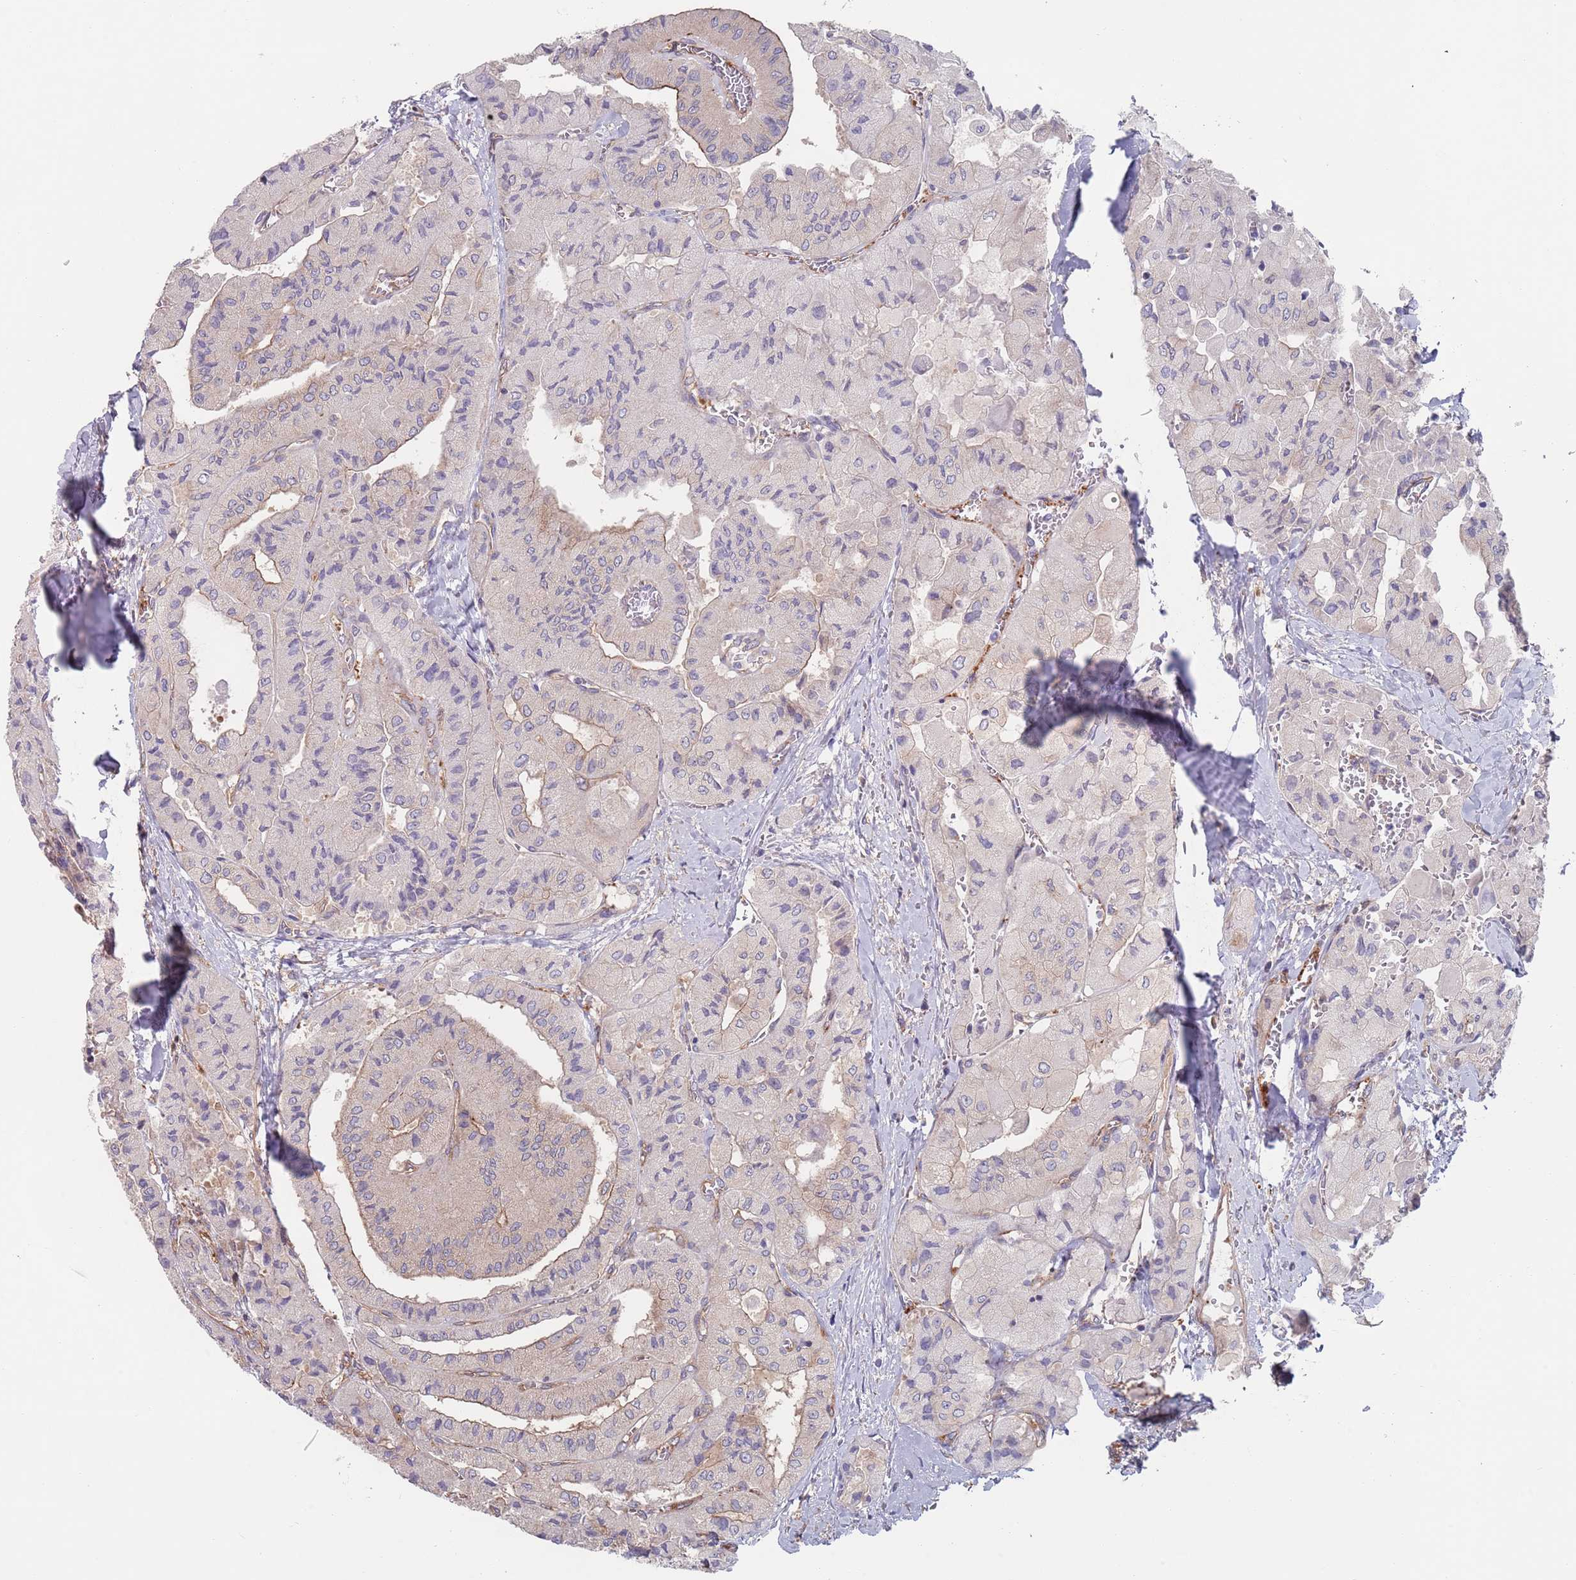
{"staining": {"intensity": "weak", "quantity": "<25%", "location": "cytoplasmic/membranous"}, "tissue": "thyroid cancer", "cell_type": "Tumor cells", "image_type": "cancer", "snomed": [{"axis": "morphology", "description": "Normal tissue, NOS"}, {"axis": "morphology", "description": "Papillary adenocarcinoma, NOS"}, {"axis": "topography", "description": "Thyroid gland"}], "caption": "Tumor cells show no significant positivity in thyroid cancer.", "gene": "APPL2", "patient": {"sex": "female", "age": 59}}